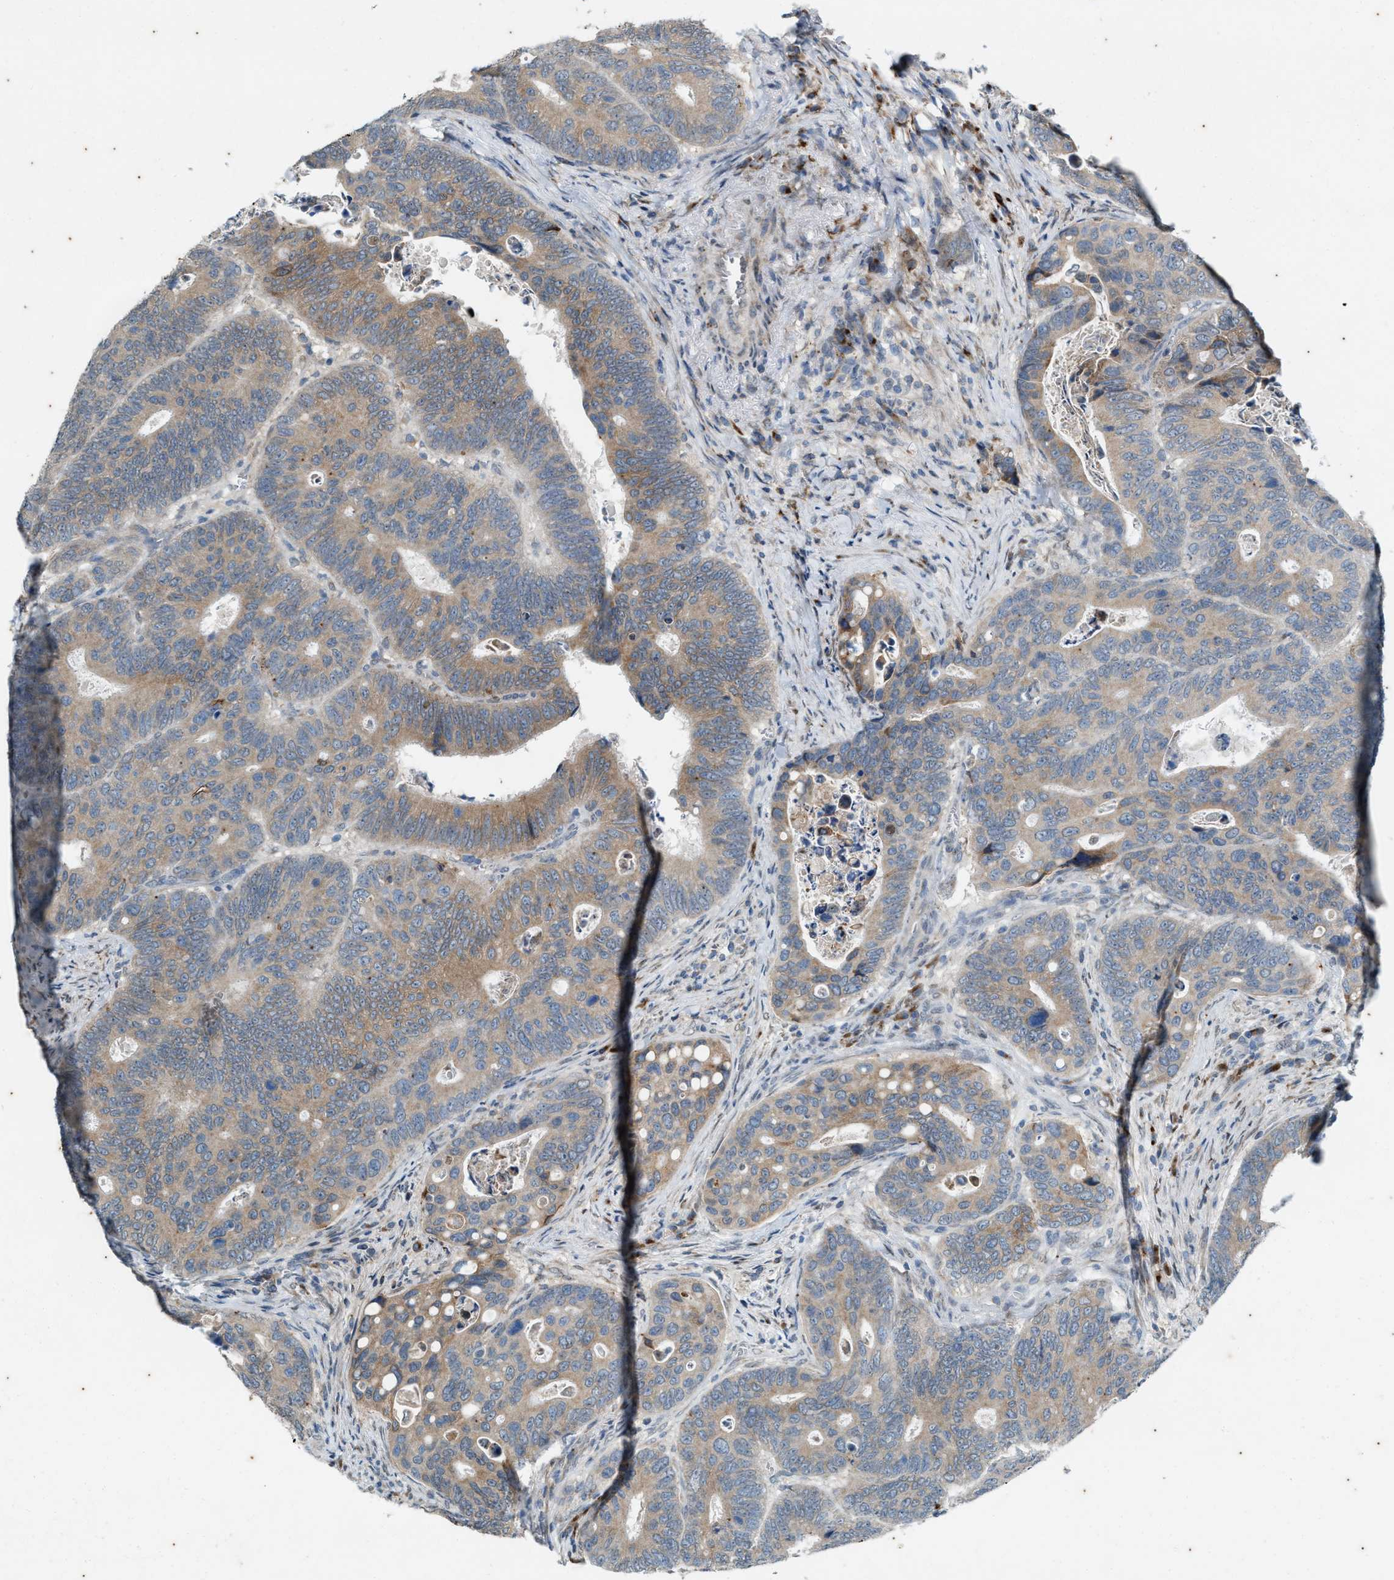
{"staining": {"intensity": "moderate", "quantity": ">75%", "location": "cytoplasmic/membranous"}, "tissue": "colorectal cancer", "cell_type": "Tumor cells", "image_type": "cancer", "snomed": [{"axis": "morphology", "description": "Inflammation, NOS"}, {"axis": "morphology", "description": "Adenocarcinoma, NOS"}, {"axis": "topography", "description": "Colon"}], "caption": "Immunohistochemical staining of colorectal cancer displays medium levels of moderate cytoplasmic/membranous staining in approximately >75% of tumor cells.", "gene": "CHPF2", "patient": {"sex": "male", "age": 72}}